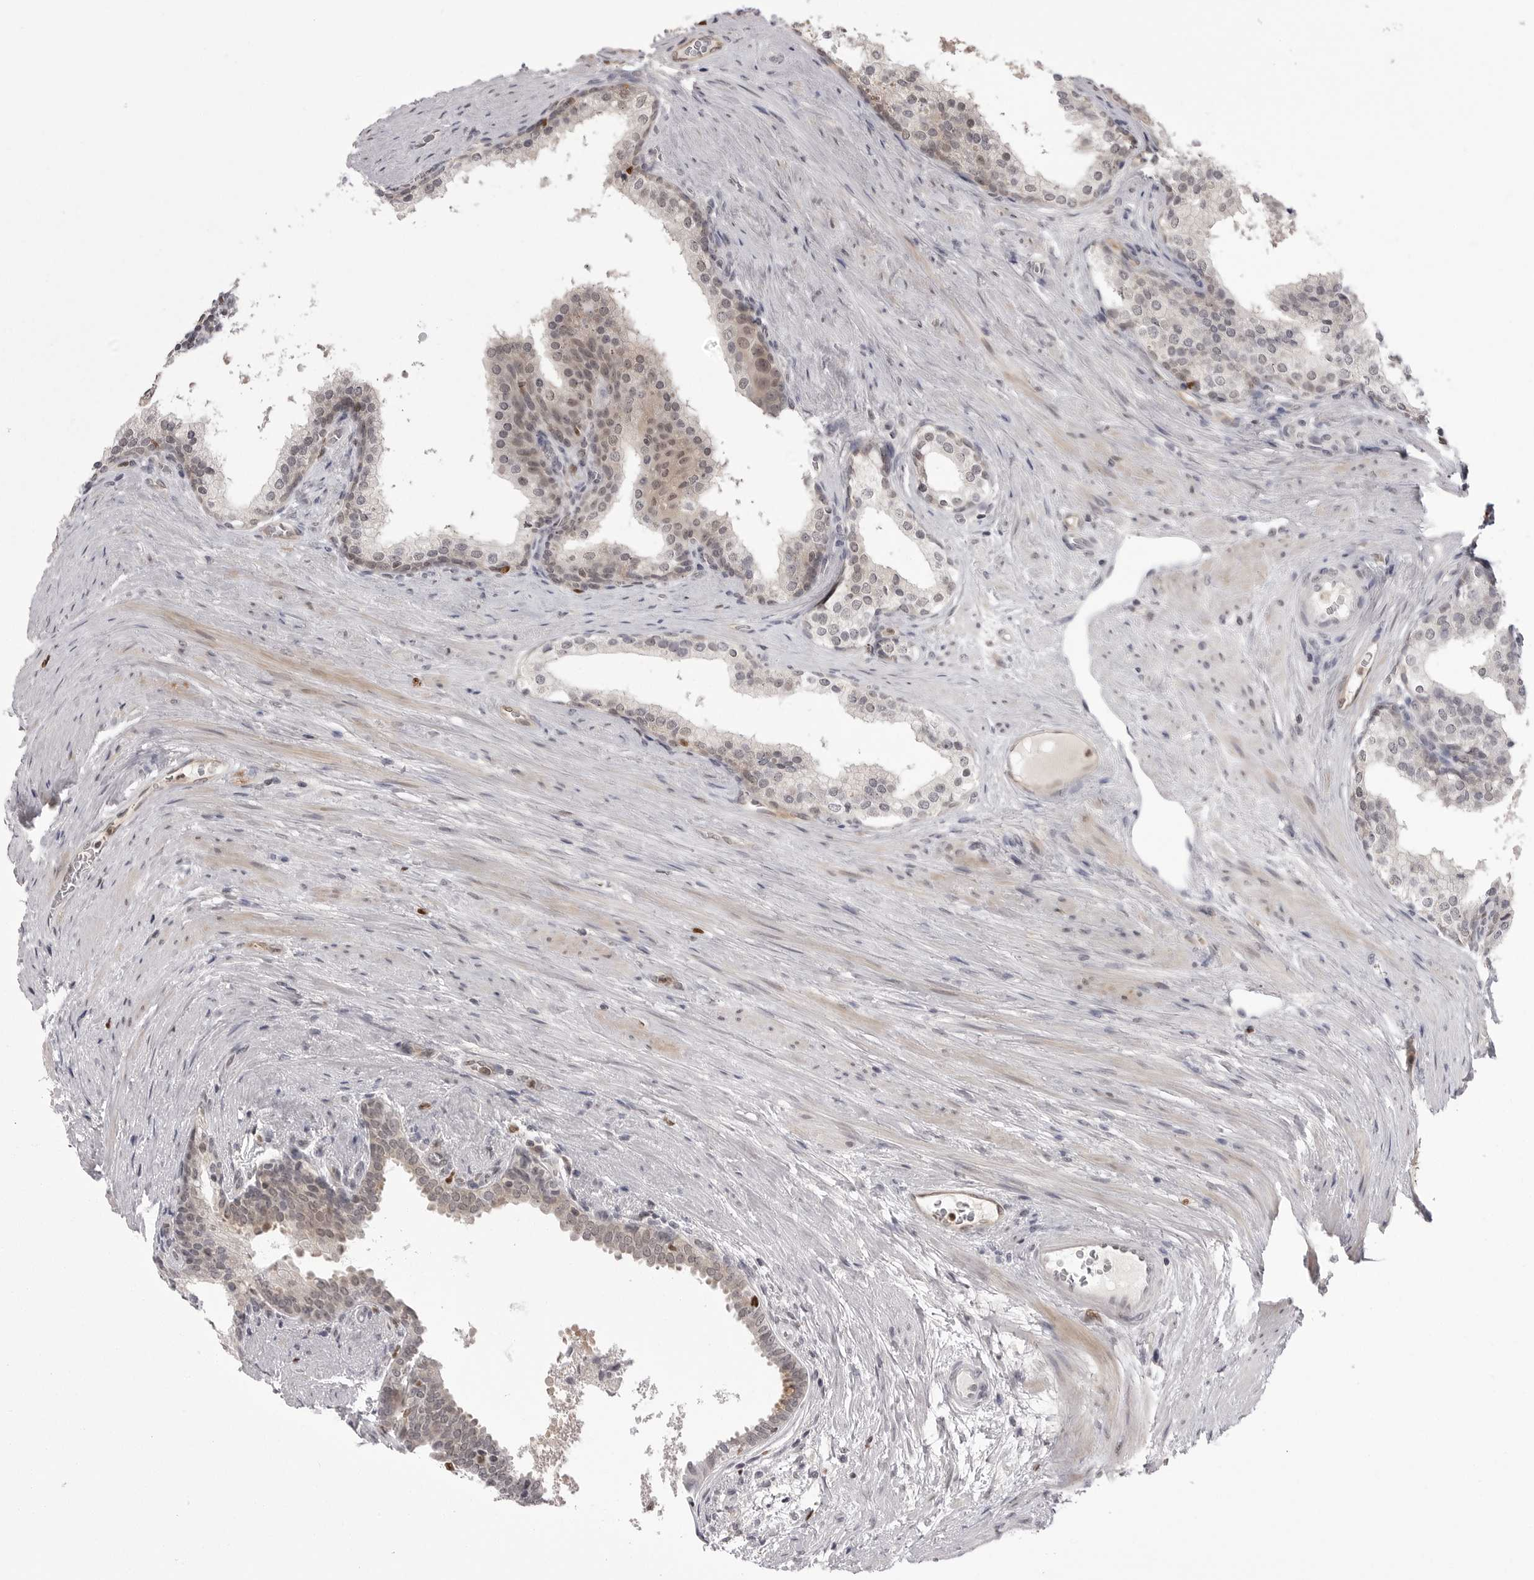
{"staining": {"intensity": "weak", "quantity": "25%-75%", "location": "nuclear"}, "tissue": "prostate cancer", "cell_type": "Tumor cells", "image_type": "cancer", "snomed": [{"axis": "morphology", "description": "Adenocarcinoma, High grade"}, {"axis": "topography", "description": "Prostate"}], "caption": "About 25%-75% of tumor cells in human prostate cancer (adenocarcinoma (high-grade)) reveal weak nuclear protein staining as visualized by brown immunohistochemical staining.", "gene": "PTK2B", "patient": {"sex": "male", "age": 56}}